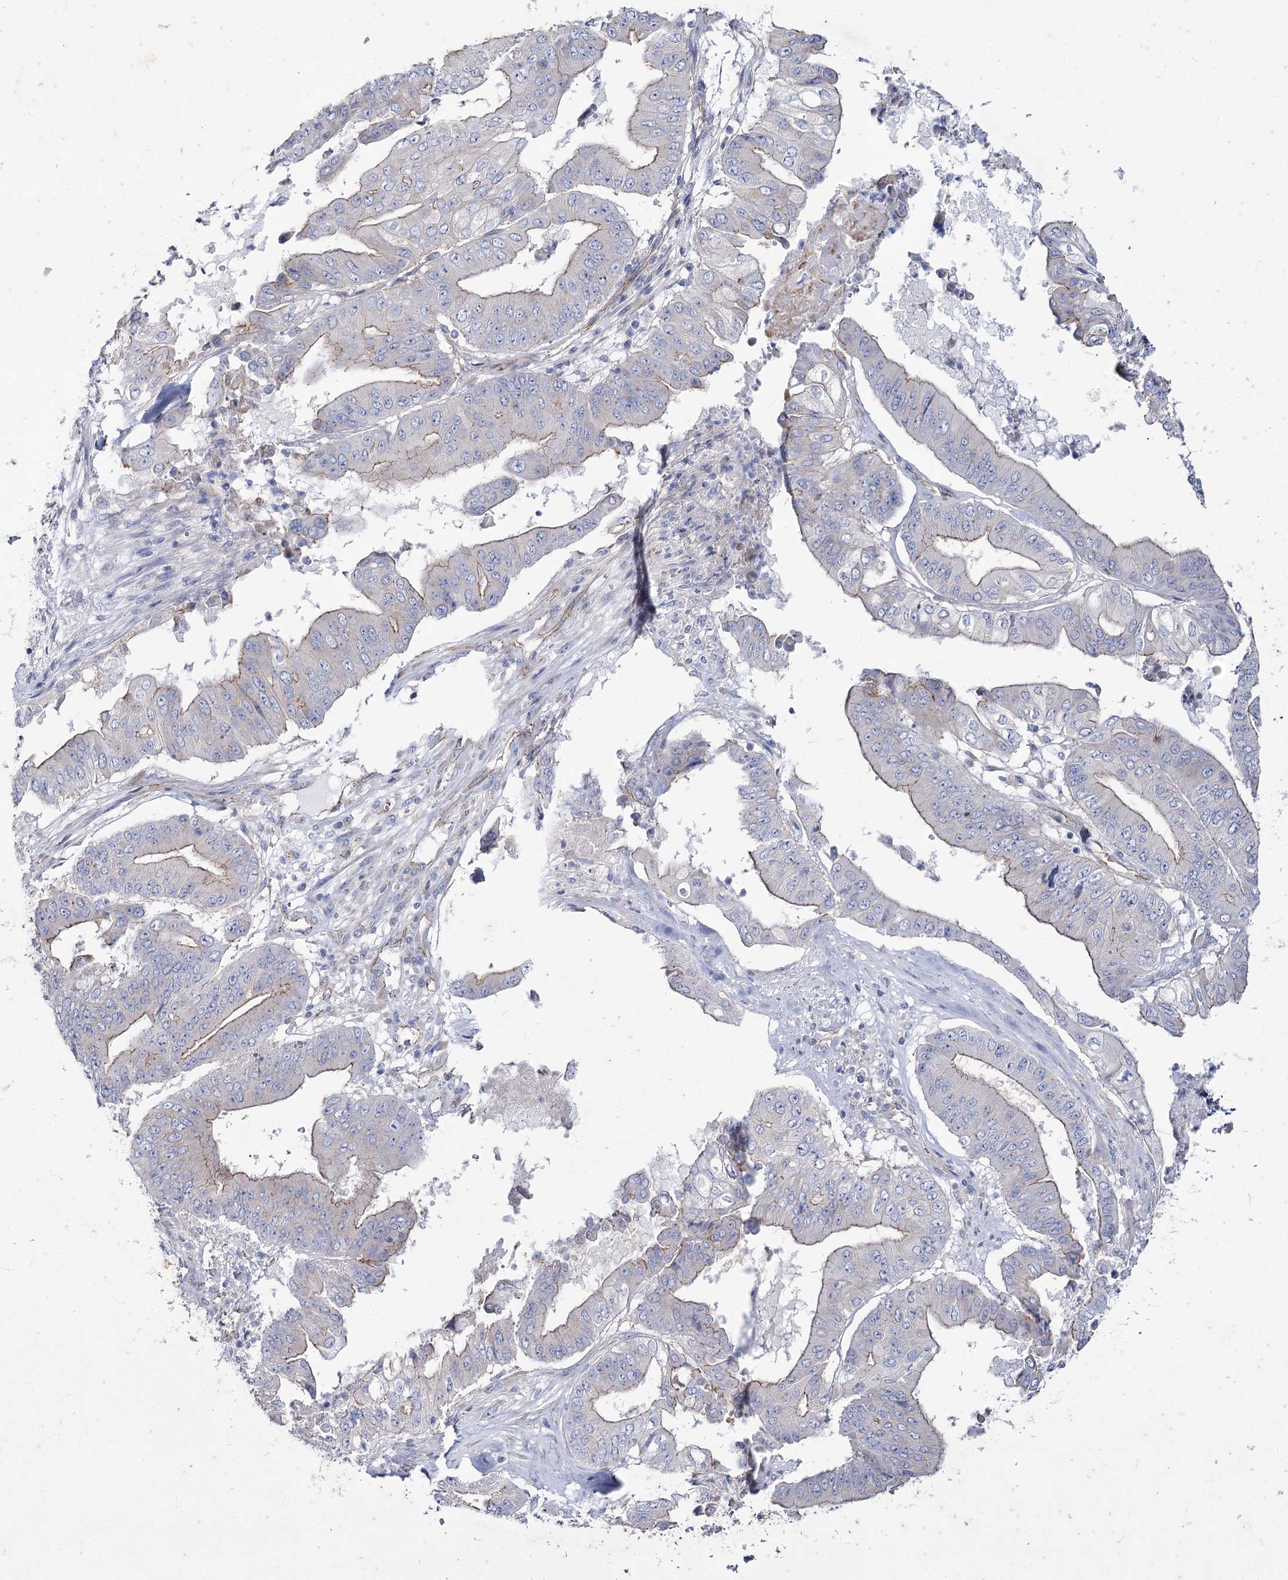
{"staining": {"intensity": "weak", "quantity": ">75%", "location": "cytoplasmic/membranous"}, "tissue": "pancreatic cancer", "cell_type": "Tumor cells", "image_type": "cancer", "snomed": [{"axis": "morphology", "description": "Adenocarcinoma, NOS"}, {"axis": "topography", "description": "Pancreas"}], "caption": "Immunohistochemistry micrograph of neoplastic tissue: human pancreatic cancer (adenocarcinoma) stained using immunohistochemistry (IHC) displays low levels of weak protein expression localized specifically in the cytoplasmic/membranous of tumor cells, appearing as a cytoplasmic/membranous brown color.", "gene": "LDLRAD3", "patient": {"sex": "female", "age": 77}}